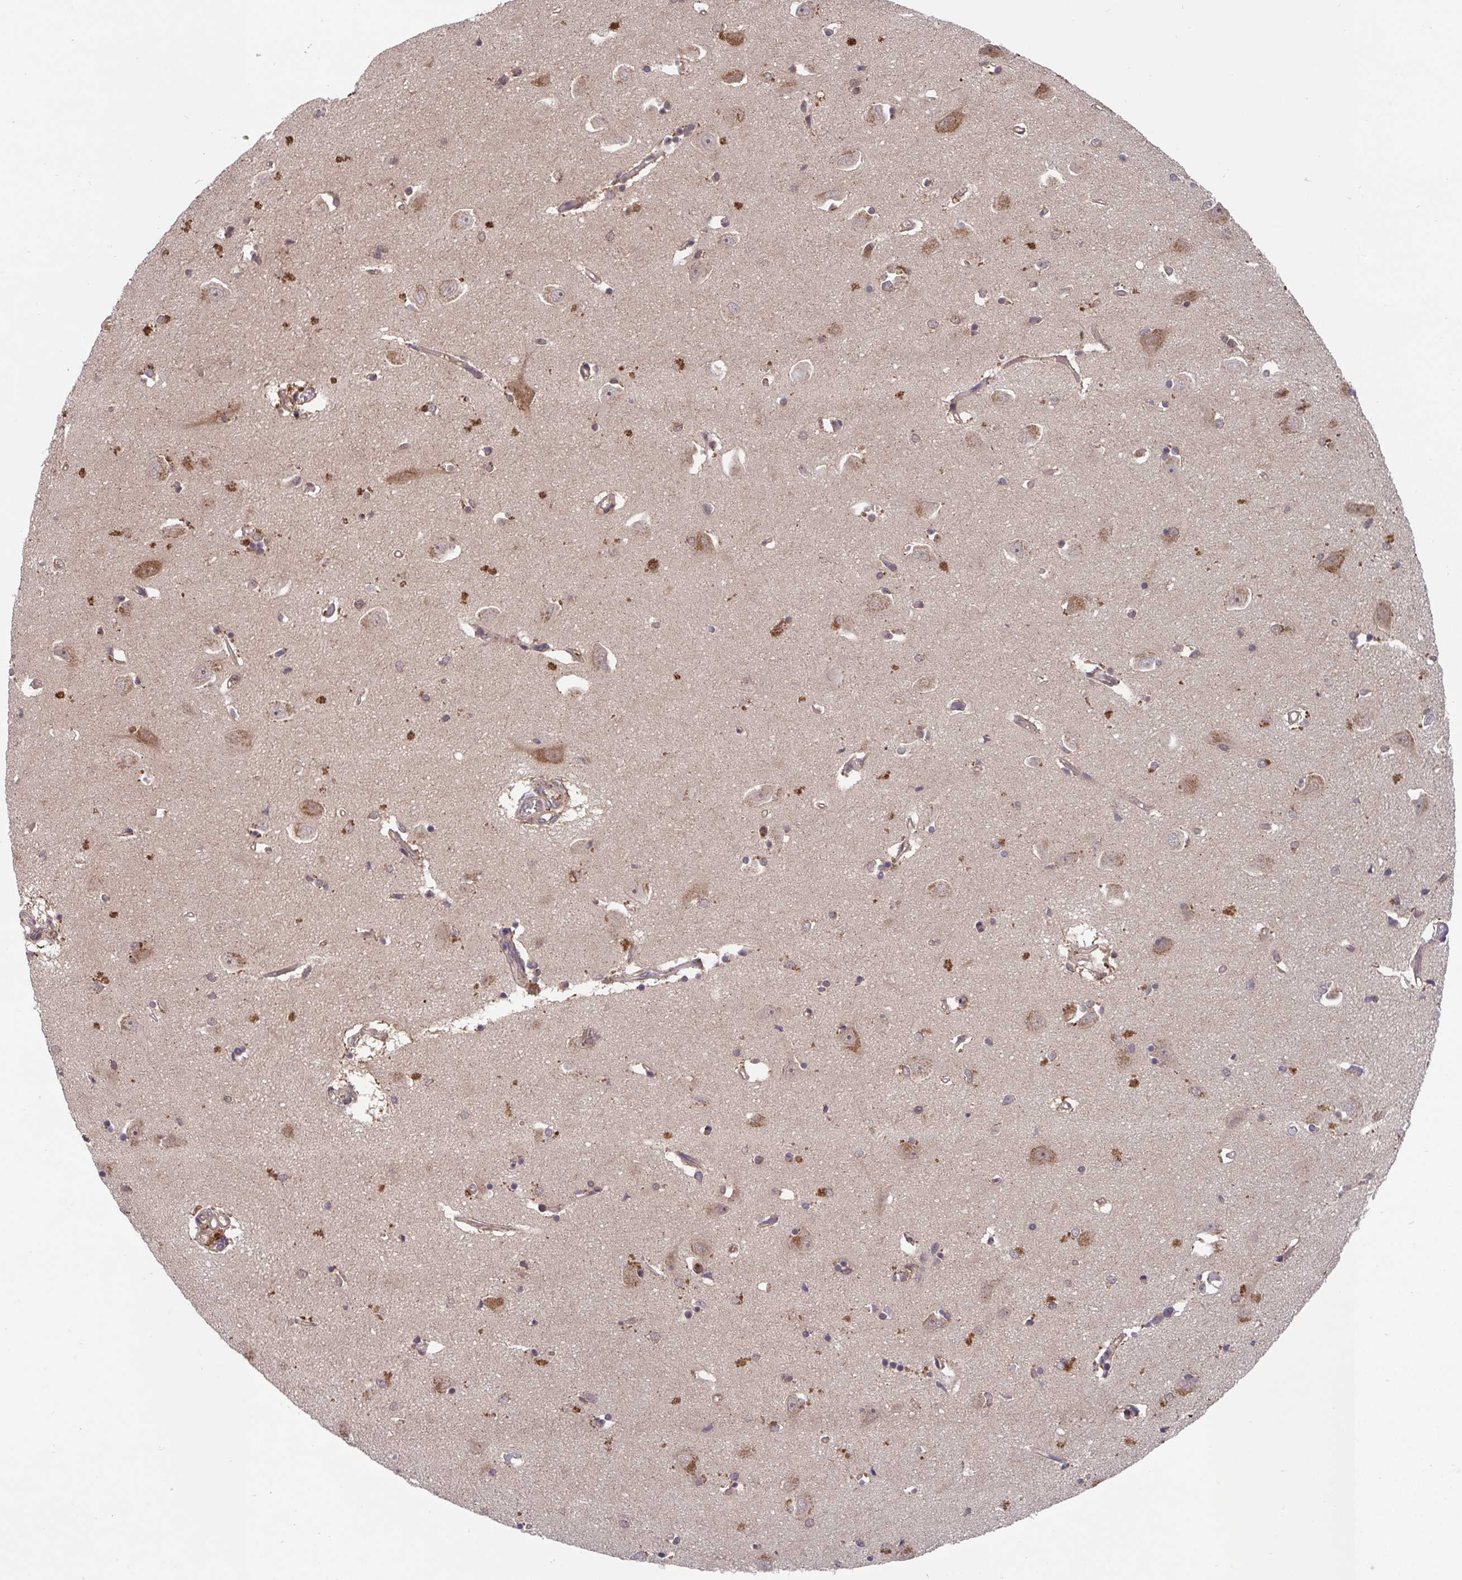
{"staining": {"intensity": "strong", "quantity": "<25%", "location": "cytoplasmic/membranous"}, "tissue": "caudate", "cell_type": "Glial cells", "image_type": "normal", "snomed": [{"axis": "morphology", "description": "Normal tissue, NOS"}, {"axis": "topography", "description": "Lateral ventricle wall"}, {"axis": "topography", "description": "Hippocampus"}], "caption": "The histopathology image exhibits a brown stain indicating the presence of a protein in the cytoplasmic/membranous of glial cells in caudate.", "gene": "TIGAR", "patient": {"sex": "female", "age": 63}}